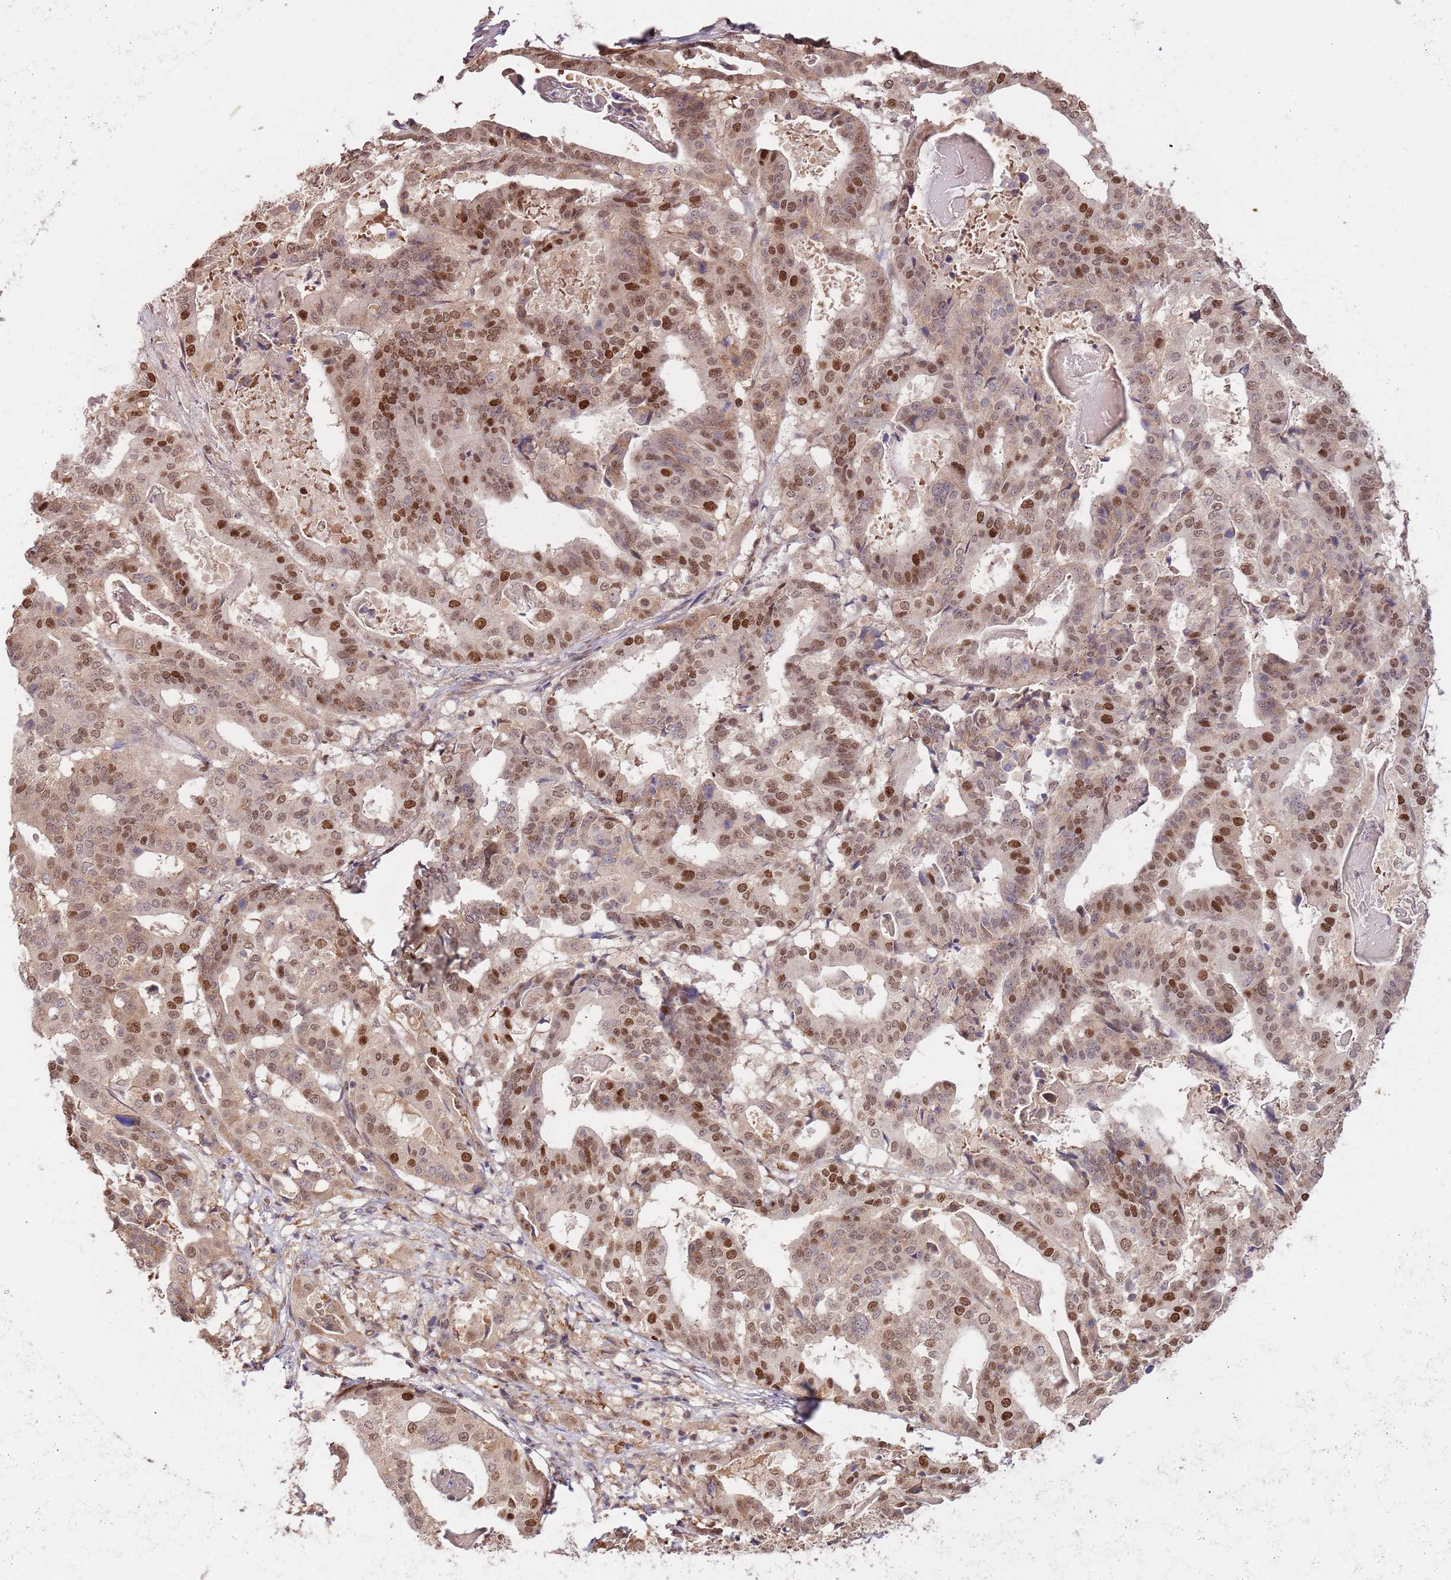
{"staining": {"intensity": "moderate", "quantity": "25%-75%", "location": "nuclear"}, "tissue": "stomach cancer", "cell_type": "Tumor cells", "image_type": "cancer", "snomed": [{"axis": "morphology", "description": "Adenocarcinoma, NOS"}, {"axis": "topography", "description": "Stomach"}], "caption": "Tumor cells display medium levels of moderate nuclear positivity in approximately 25%-75% of cells in human adenocarcinoma (stomach).", "gene": "RIF1", "patient": {"sex": "male", "age": 48}}